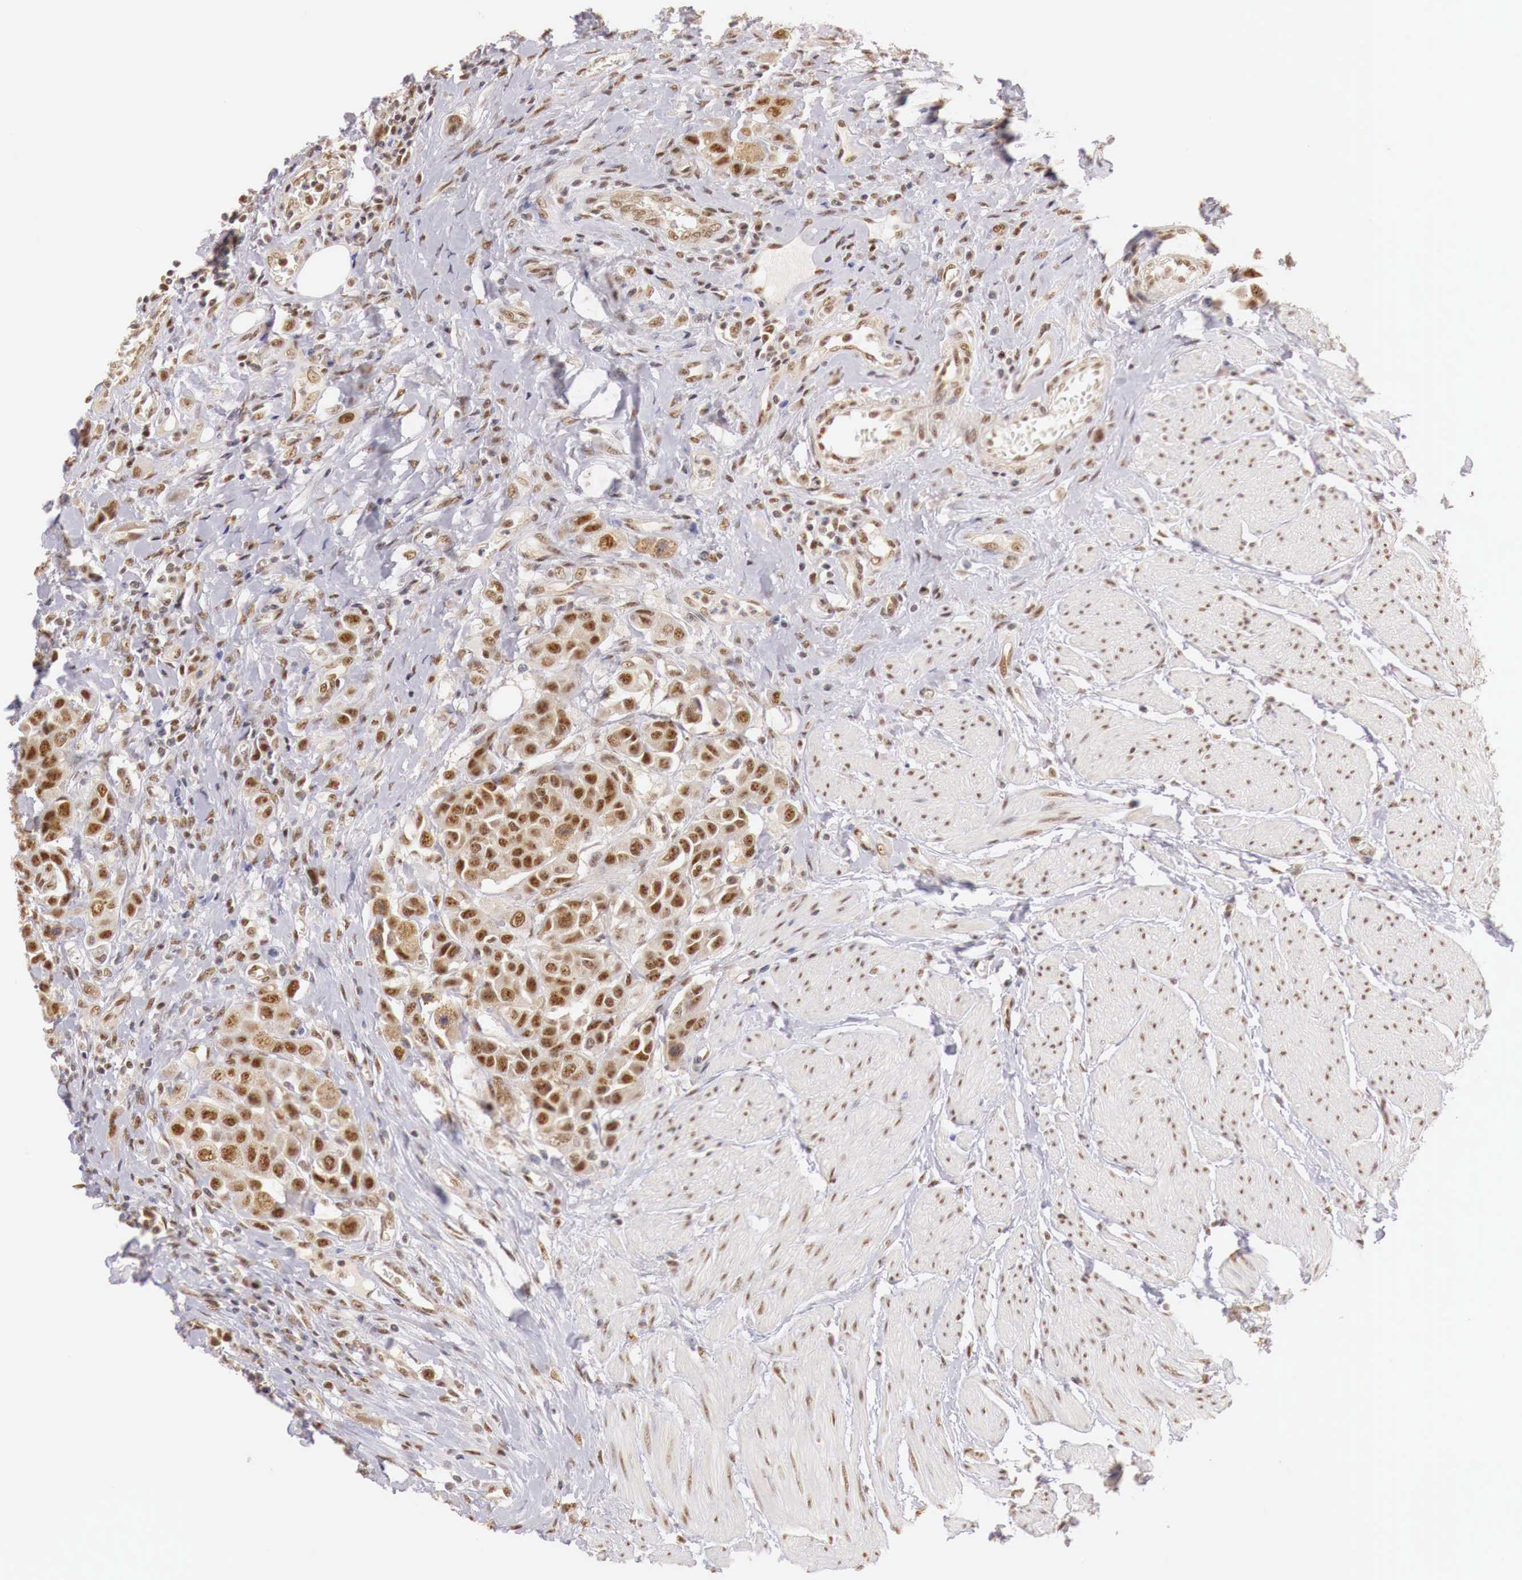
{"staining": {"intensity": "moderate", "quantity": ">75%", "location": "cytoplasmic/membranous,nuclear"}, "tissue": "urothelial cancer", "cell_type": "Tumor cells", "image_type": "cancer", "snomed": [{"axis": "morphology", "description": "Urothelial carcinoma, High grade"}, {"axis": "topography", "description": "Urinary bladder"}], "caption": "A histopathology image showing moderate cytoplasmic/membranous and nuclear expression in about >75% of tumor cells in high-grade urothelial carcinoma, as visualized by brown immunohistochemical staining.", "gene": "GPKOW", "patient": {"sex": "male", "age": 50}}